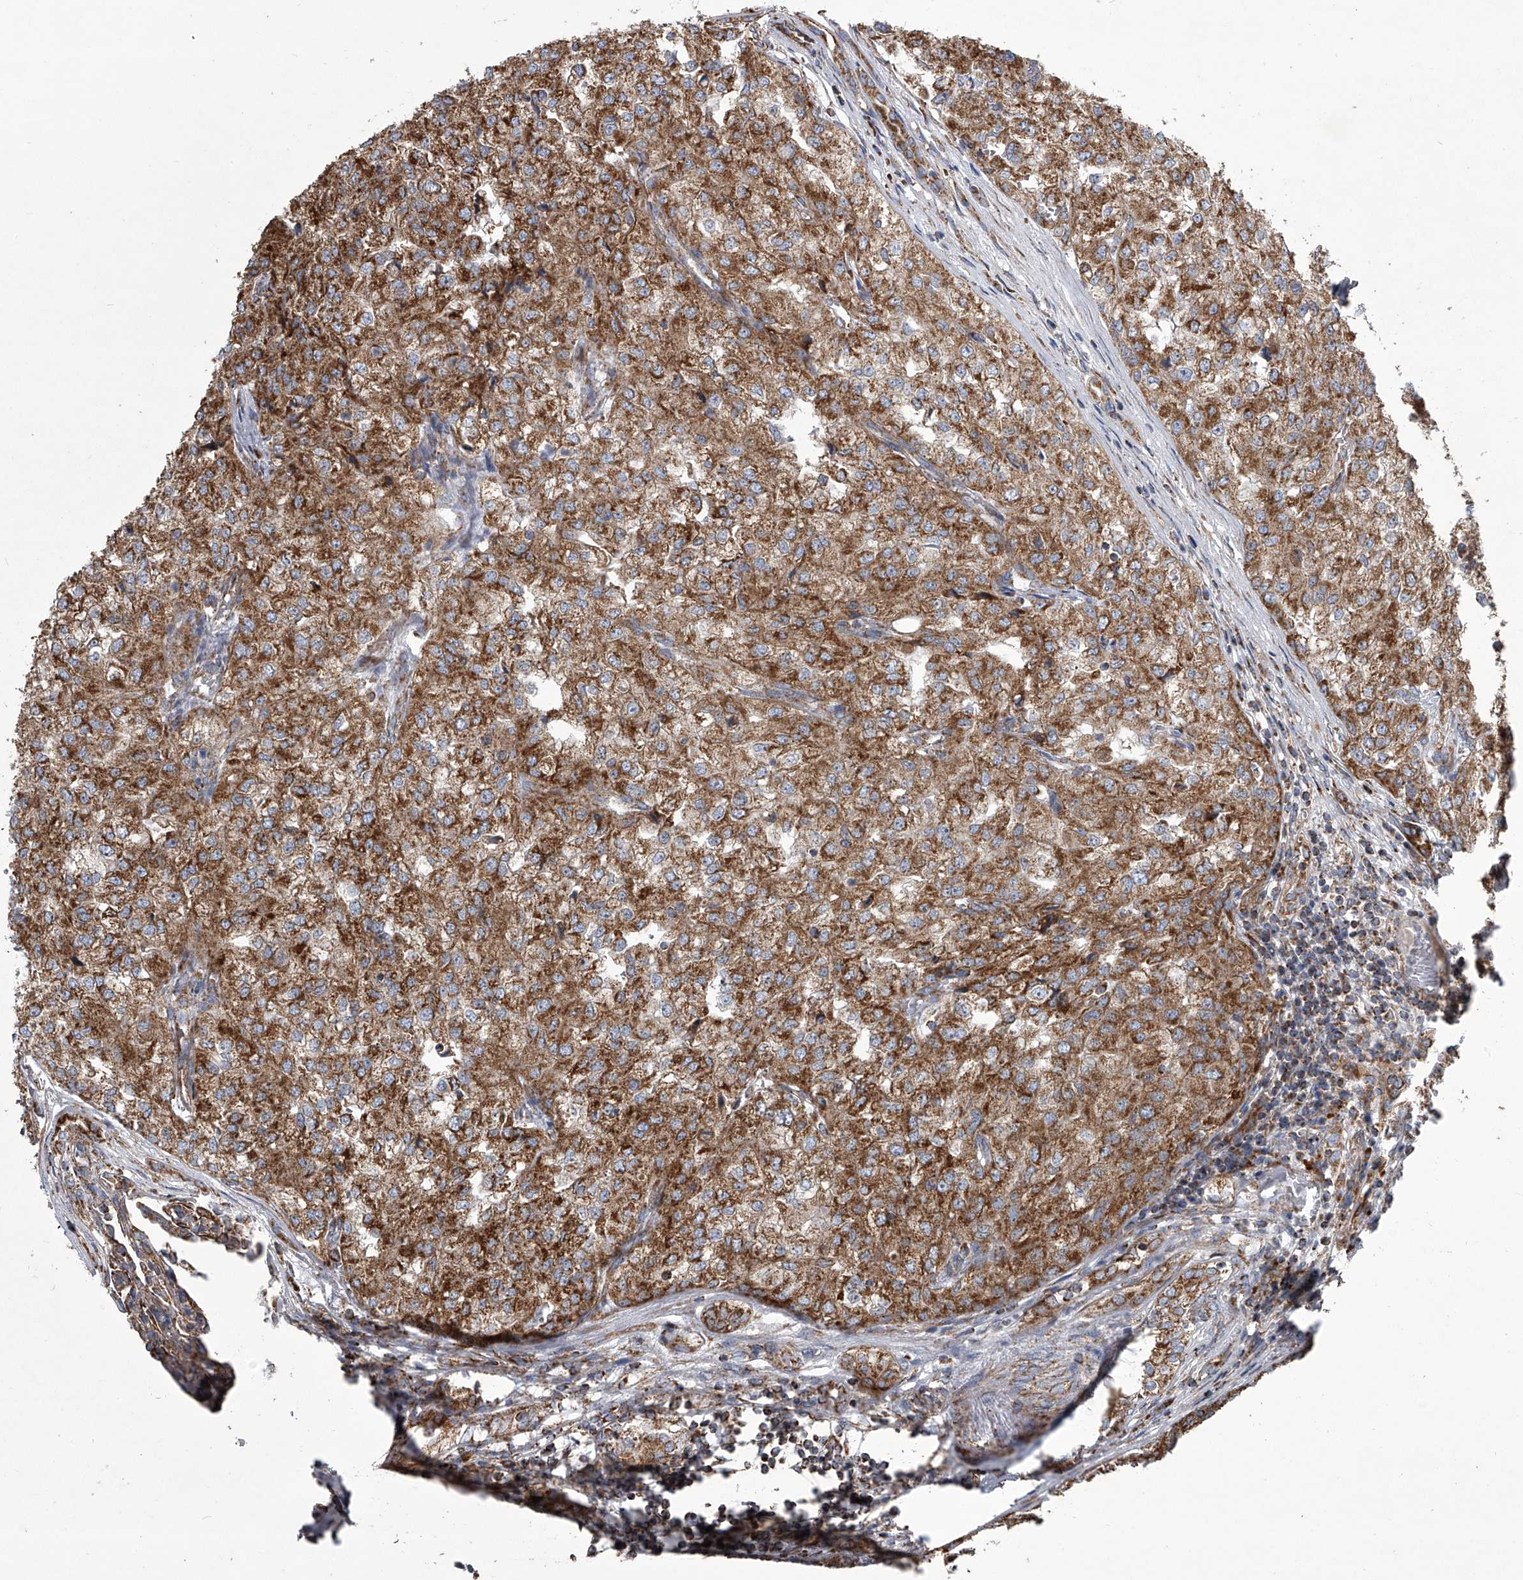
{"staining": {"intensity": "moderate", "quantity": ">75%", "location": "cytoplasmic/membranous"}, "tissue": "renal cancer", "cell_type": "Tumor cells", "image_type": "cancer", "snomed": [{"axis": "morphology", "description": "Adenocarcinoma, NOS"}, {"axis": "topography", "description": "Kidney"}], "caption": "Renal cancer (adenocarcinoma) stained for a protein displays moderate cytoplasmic/membranous positivity in tumor cells.", "gene": "ZC3H15", "patient": {"sex": "female", "age": 54}}